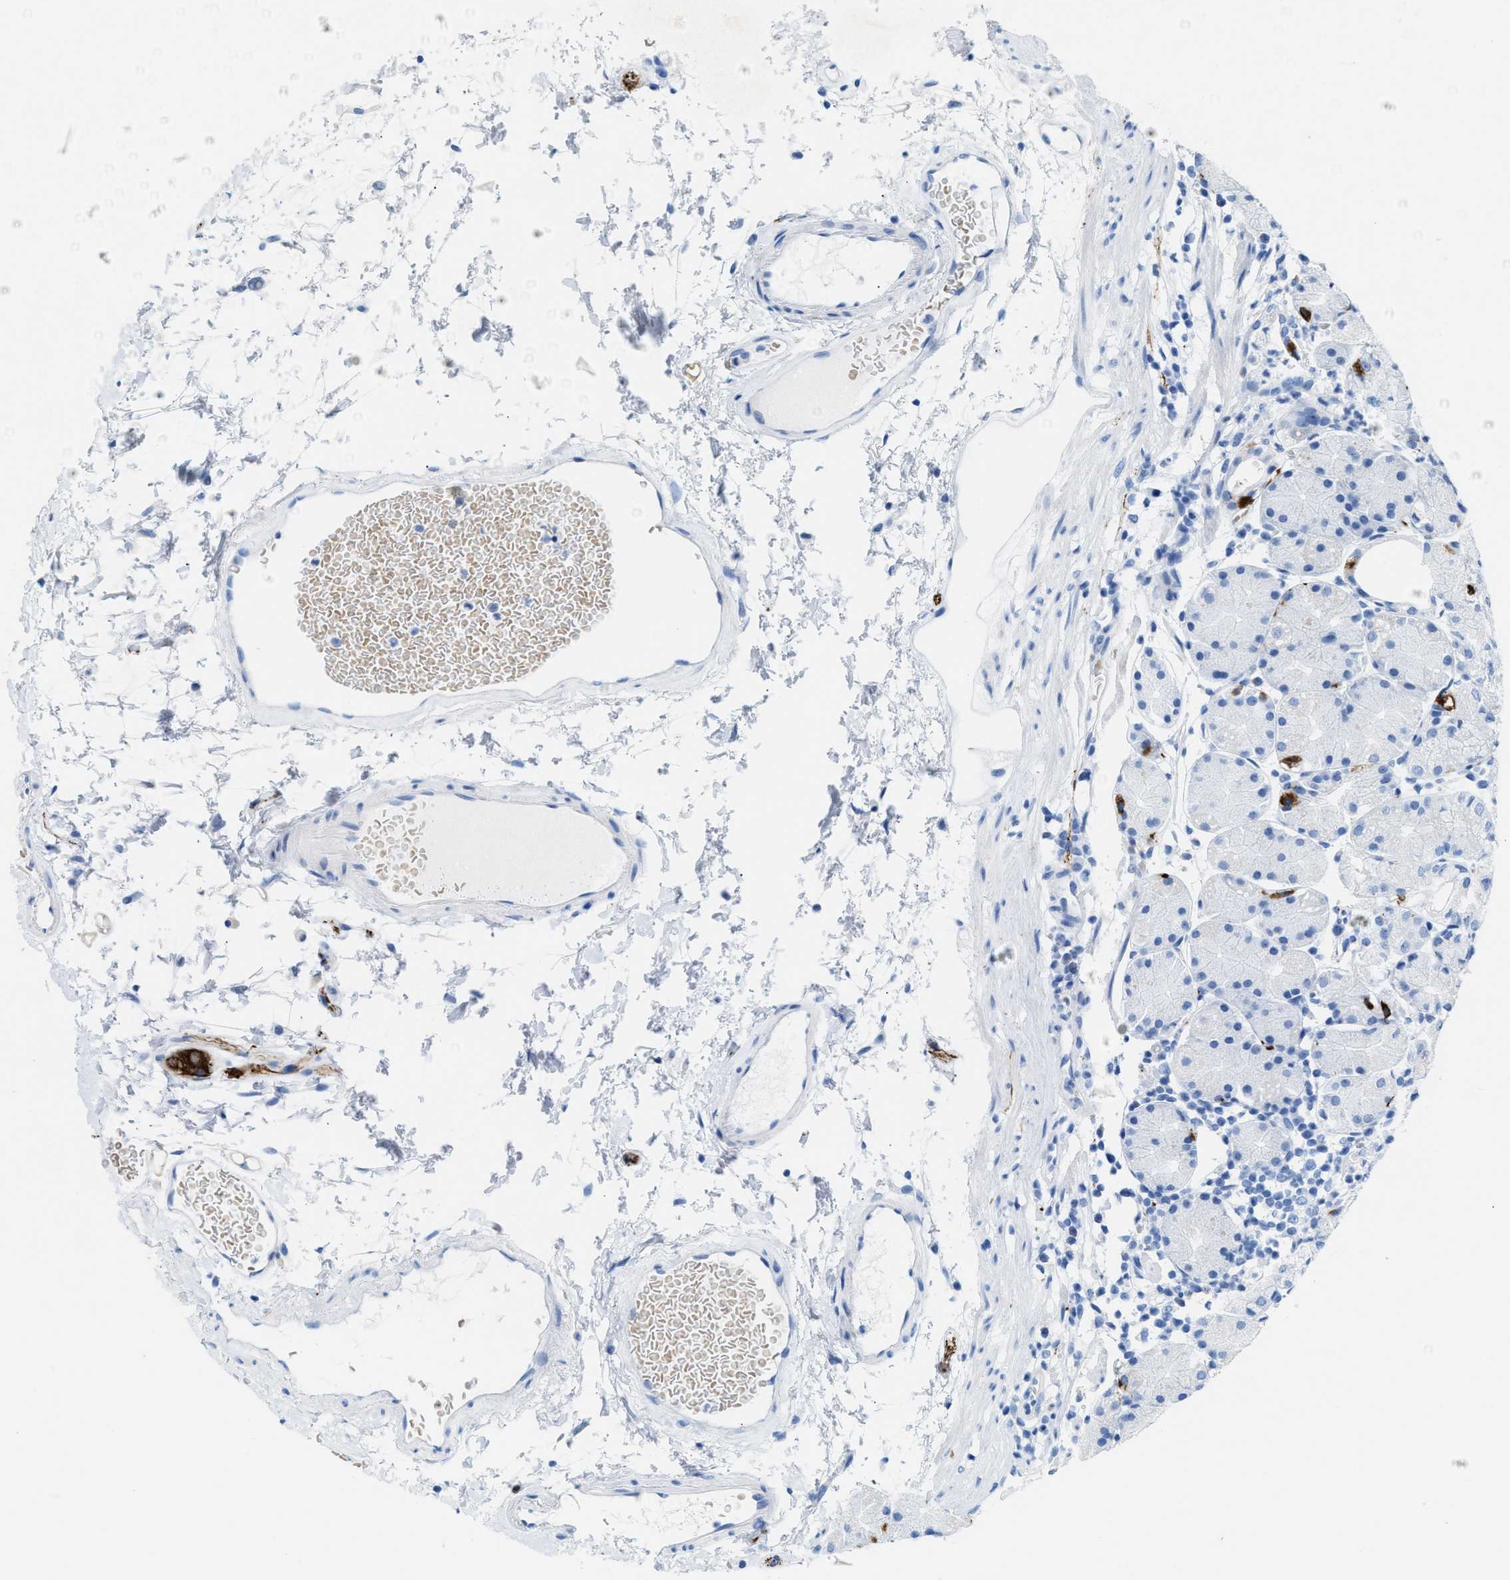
{"staining": {"intensity": "negative", "quantity": "none", "location": "none"}, "tissue": "stomach", "cell_type": "Glandular cells", "image_type": "normal", "snomed": [{"axis": "morphology", "description": "Normal tissue, NOS"}, {"axis": "topography", "description": "Stomach"}, {"axis": "topography", "description": "Stomach, lower"}], "caption": "Glandular cells show no significant staining in benign stomach. (Immunohistochemistry, brightfield microscopy, high magnification).", "gene": "ANKFN1", "patient": {"sex": "female", "age": 75}}